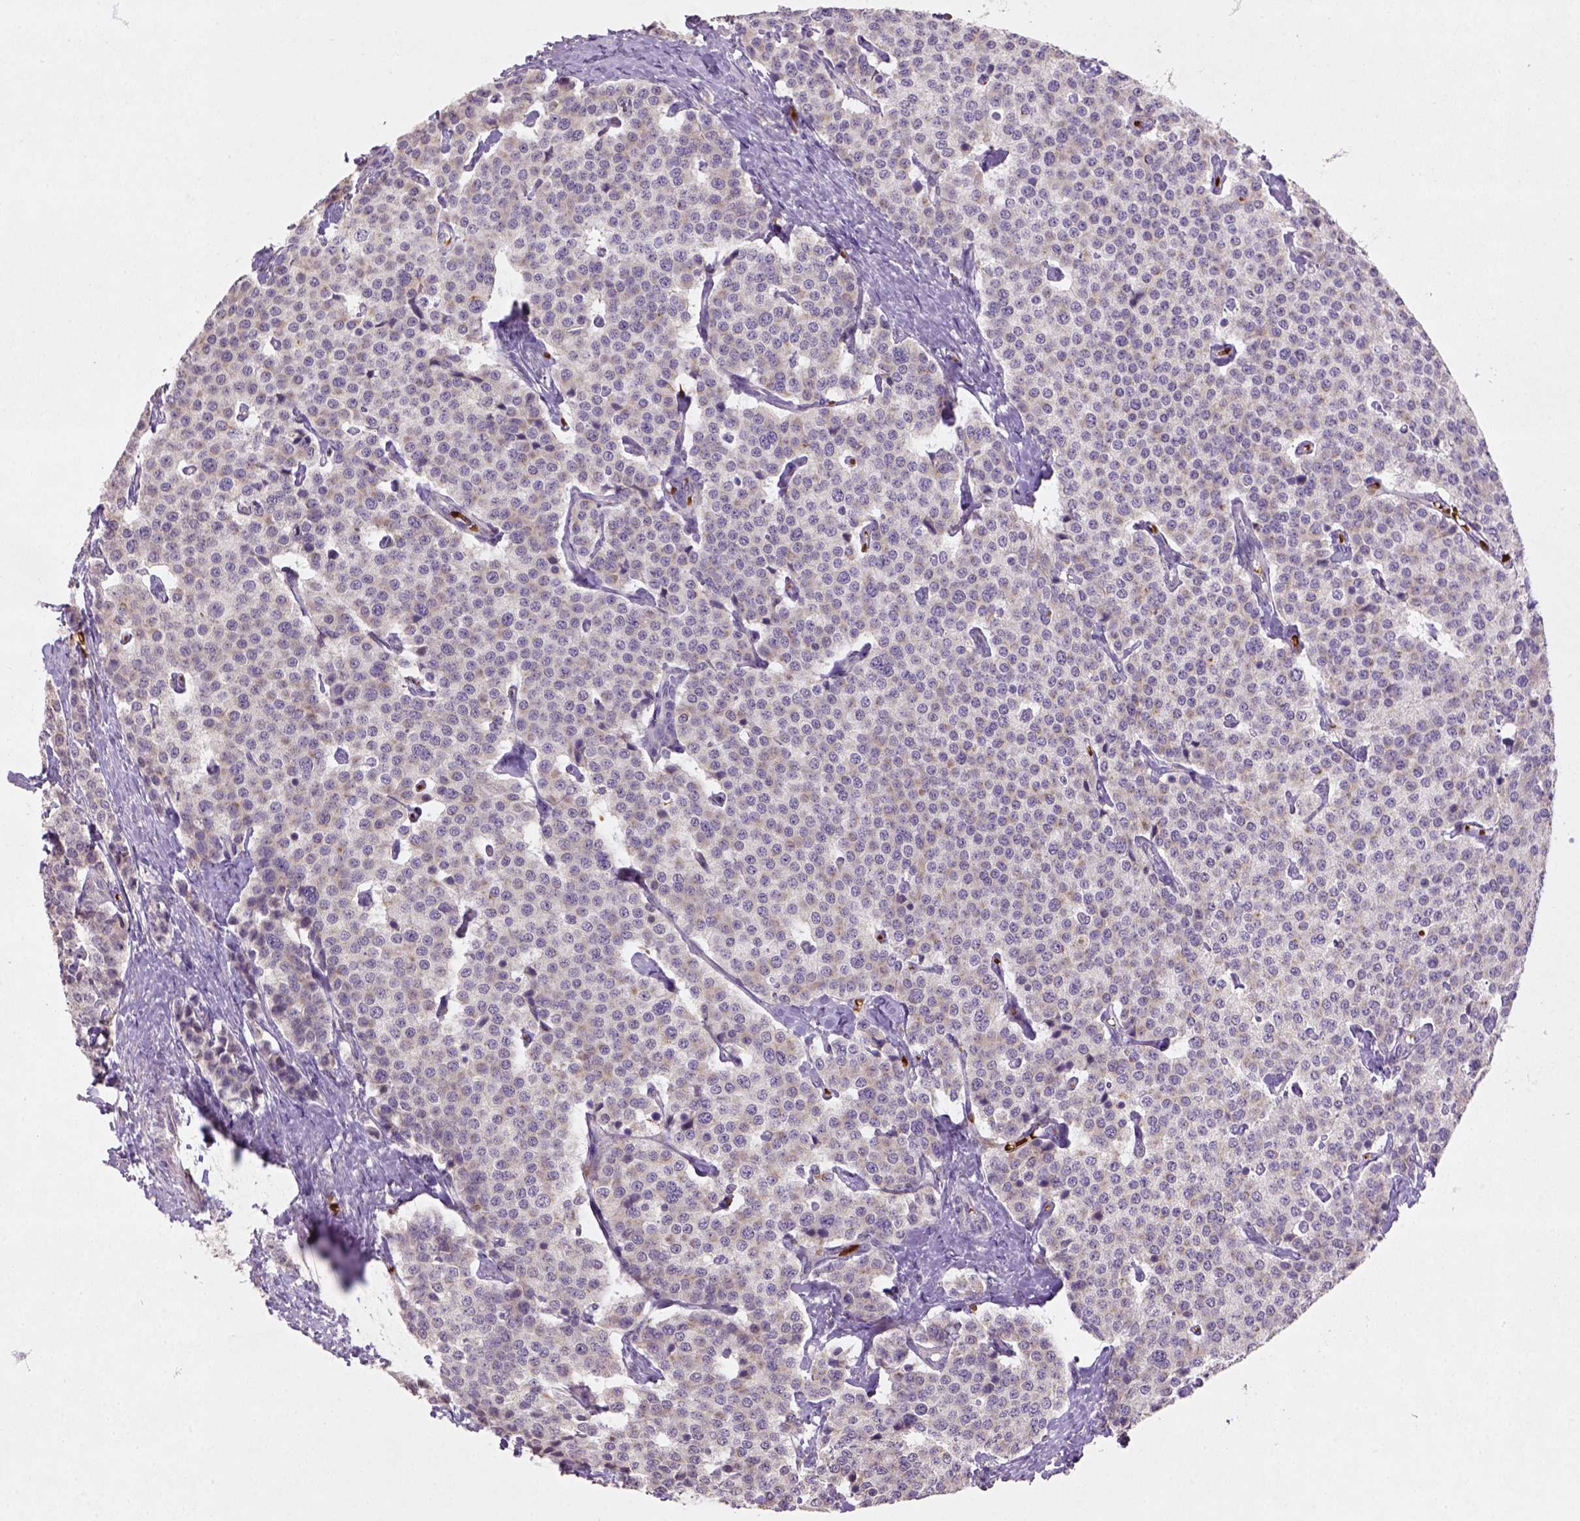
{"staining": {"intensity": "weak", "quantity": ">75%", "location": "cytoplasmic/membranous"}, "tissue": "carcinoid", "cell_type": "Tumor cells", "image_type": "cancer", "snomed": [{"axis": "morphology", "description": "Carcinoid, malignant, NOS"}, {"axis": "topography", "description": "Small intestine"}], "caption": "Immunohistochemical staining of malignant carcinoid demonstrates low levels of weak cytoplasmic/membranous protein expression in approximately >75% of tumor cells.", "gene": "NUDT3", "patient": {"sex": "female", "age": 58}}